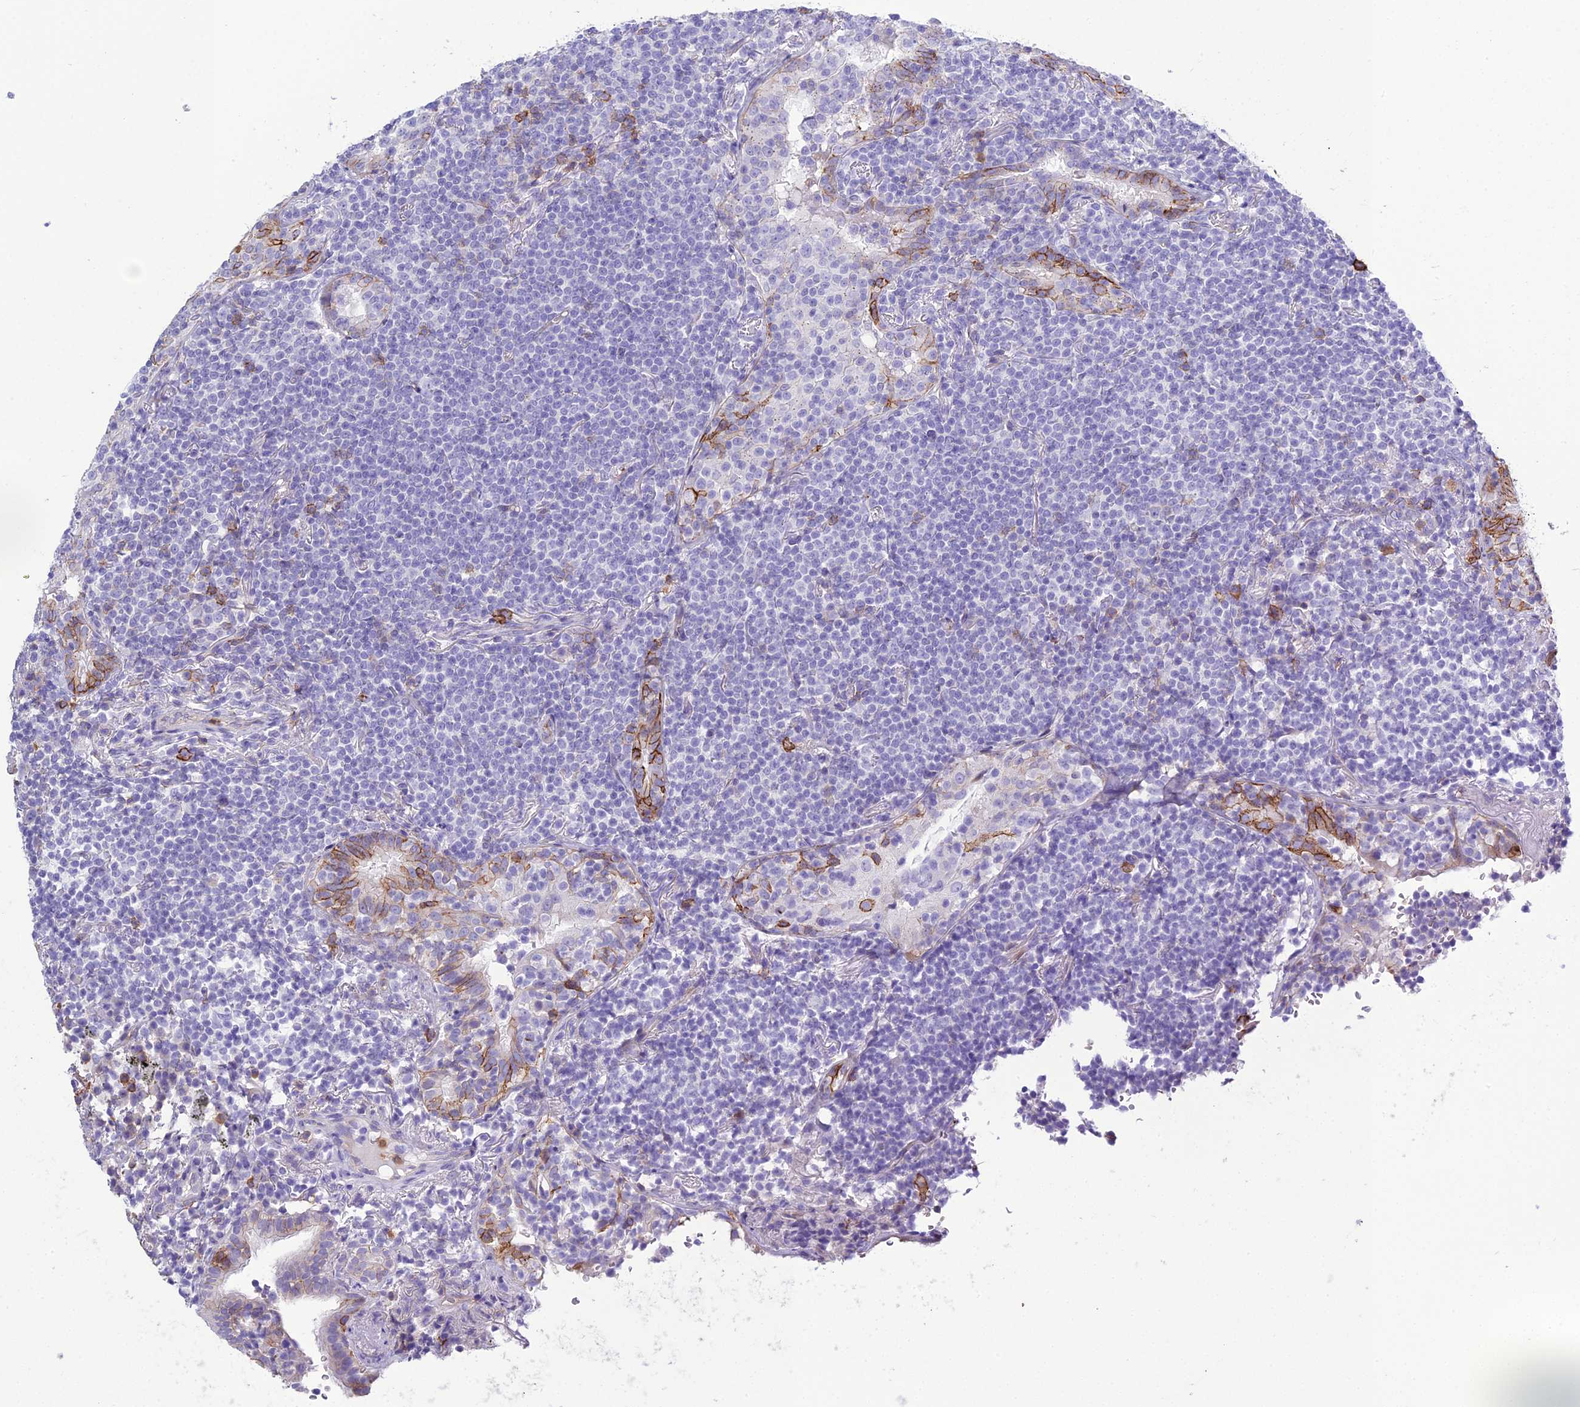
{"staining": {"intensity": "negative", "quantity": "none", "location": "none"}, "tissue": "lymphoma", "cell_type": "Tumor cells", "image_type": "cancer", "snomed": [{"axis": "morphology", "description": "Malignant lymphoma, non-Hodgkin's type, Low grade"}, {"axis": "topography", "description": "Lung"}], "caption": "Tumor cells show no significant protein positivity in low-grade malignant lymphoma, non-Hodgkin's type. The staining was performed using DAB to visualize the protein expression in brown, while the nuclei were stained in blue with hematoxylin (Magnification: 20x).", "gene": "OR1Q1", "patient": {"sex": "female", "age": 71}}